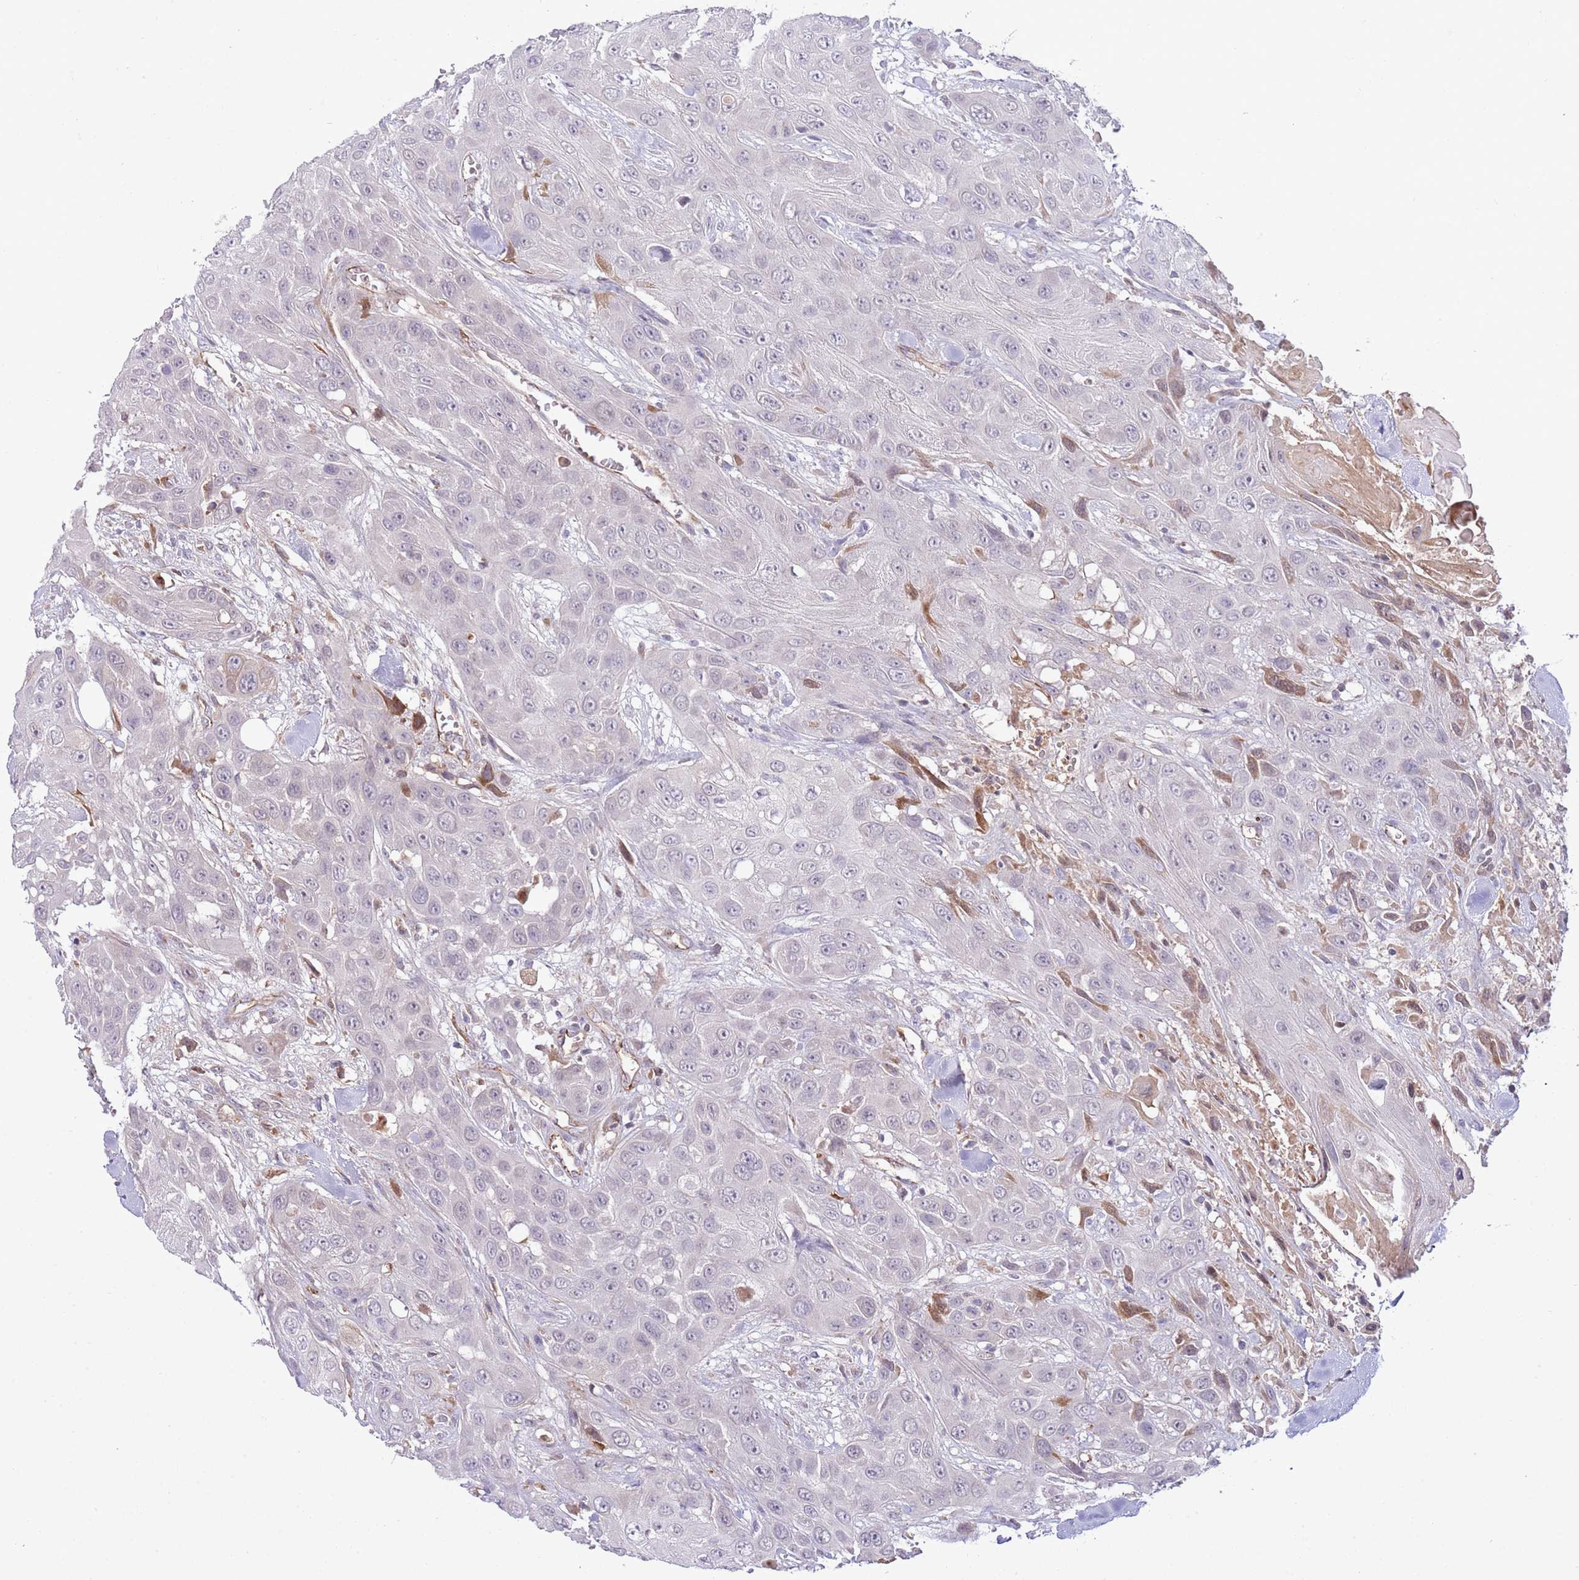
{"staining": {"intensity": "negative", "quantity": "none", "location": "none"}, "tissue": "head and neck cancer", "cell_type": "Tumor cells", "image_type": "cancer", "snomed": [{"axis": "morphology", "description": "Squamous cell carcinoma, NOS"}, {"axis": "topography", "description": "Head-Neck"}], "caption": "Tumor cells show no significant staining in head and neck cancer (squamous cell carcinoma).", "gene": "DPP10", "patient": {"sex": "male", "age": 81}}